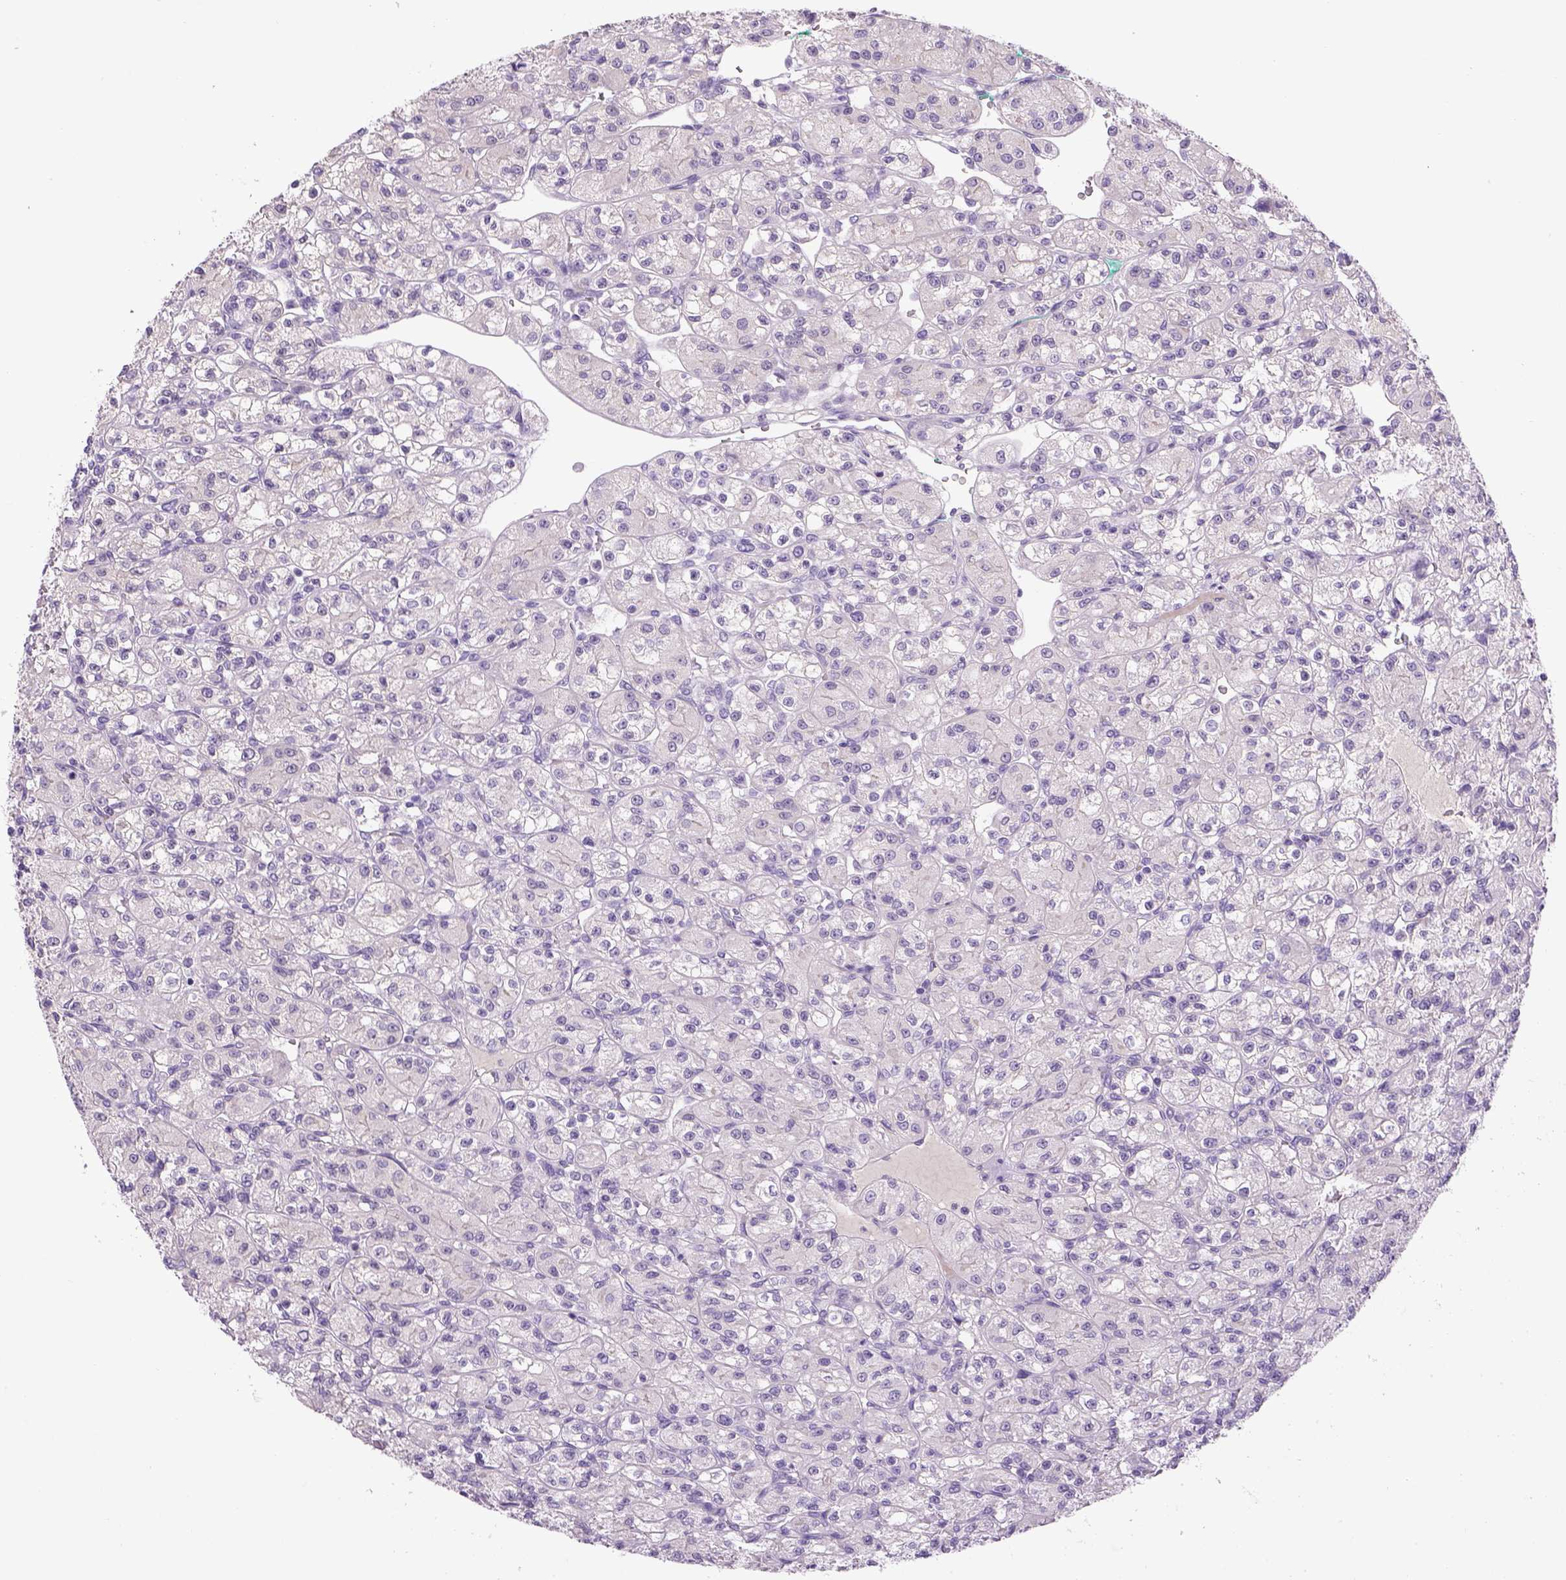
{"staining": {"intensity": "negative", "quantity": "none", "location": "none"}, "tissue": "renal cancer", "cell_type": "Tumor cells", "image_type": "cancer", "snomed": [{"axis": "morphology", "description": "Adenocarcinoma, NOS"}, {"axis": "topography", "description": "Kidney"}], "caption": "Protein analysis of renal adenocarcinoma shows no significant expression in tumor cells.", "gene": "DBH", "patient": {"sex": "female", "age": 70}}